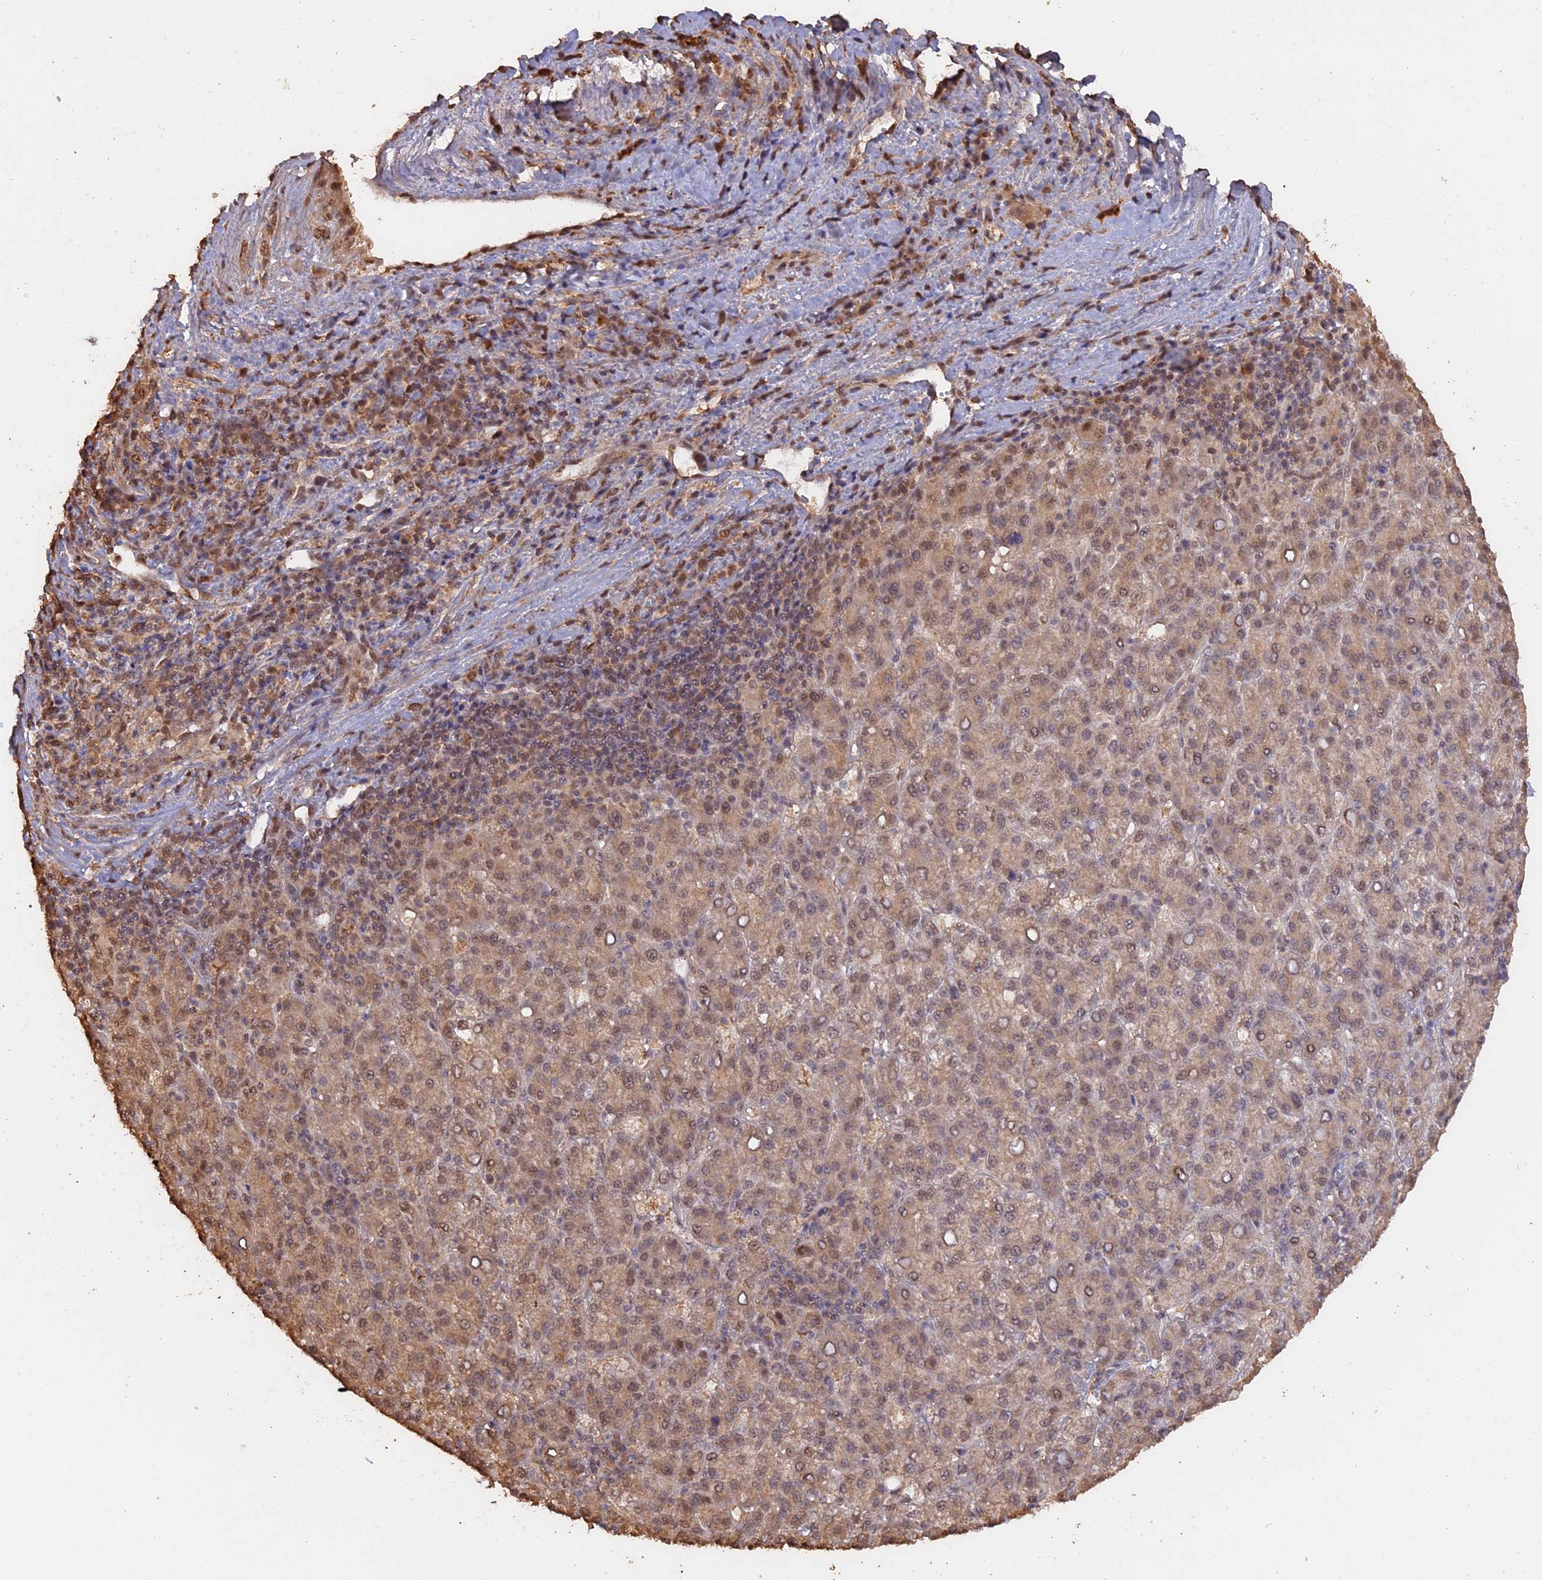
{"staining": {"intensity": "moderate", "quantity": ">75%", "location": "cytoplasmic/membranous,nuclear"}, "tissue": "liver cancer", "cell_type": "Tumor cells", "image_type": "cancer", "snomed": [{"axis": "morphology", "description": "Carcinoma, Hepatocellular, NOS"}, {"axis": "topography", "description": "Liver"}], "caption": "Immunohistochemical staining of human liver cancer (hepatocellular carcinoma) shows medium levels of moderate cytoplasmic/membranous and nuclear positivity in approximately >75% of tumor cells. (IHC, brightfield microscopy, high magnification).", "gene": "PSMC6", "patient": {"sex": "female", "age": 58}}